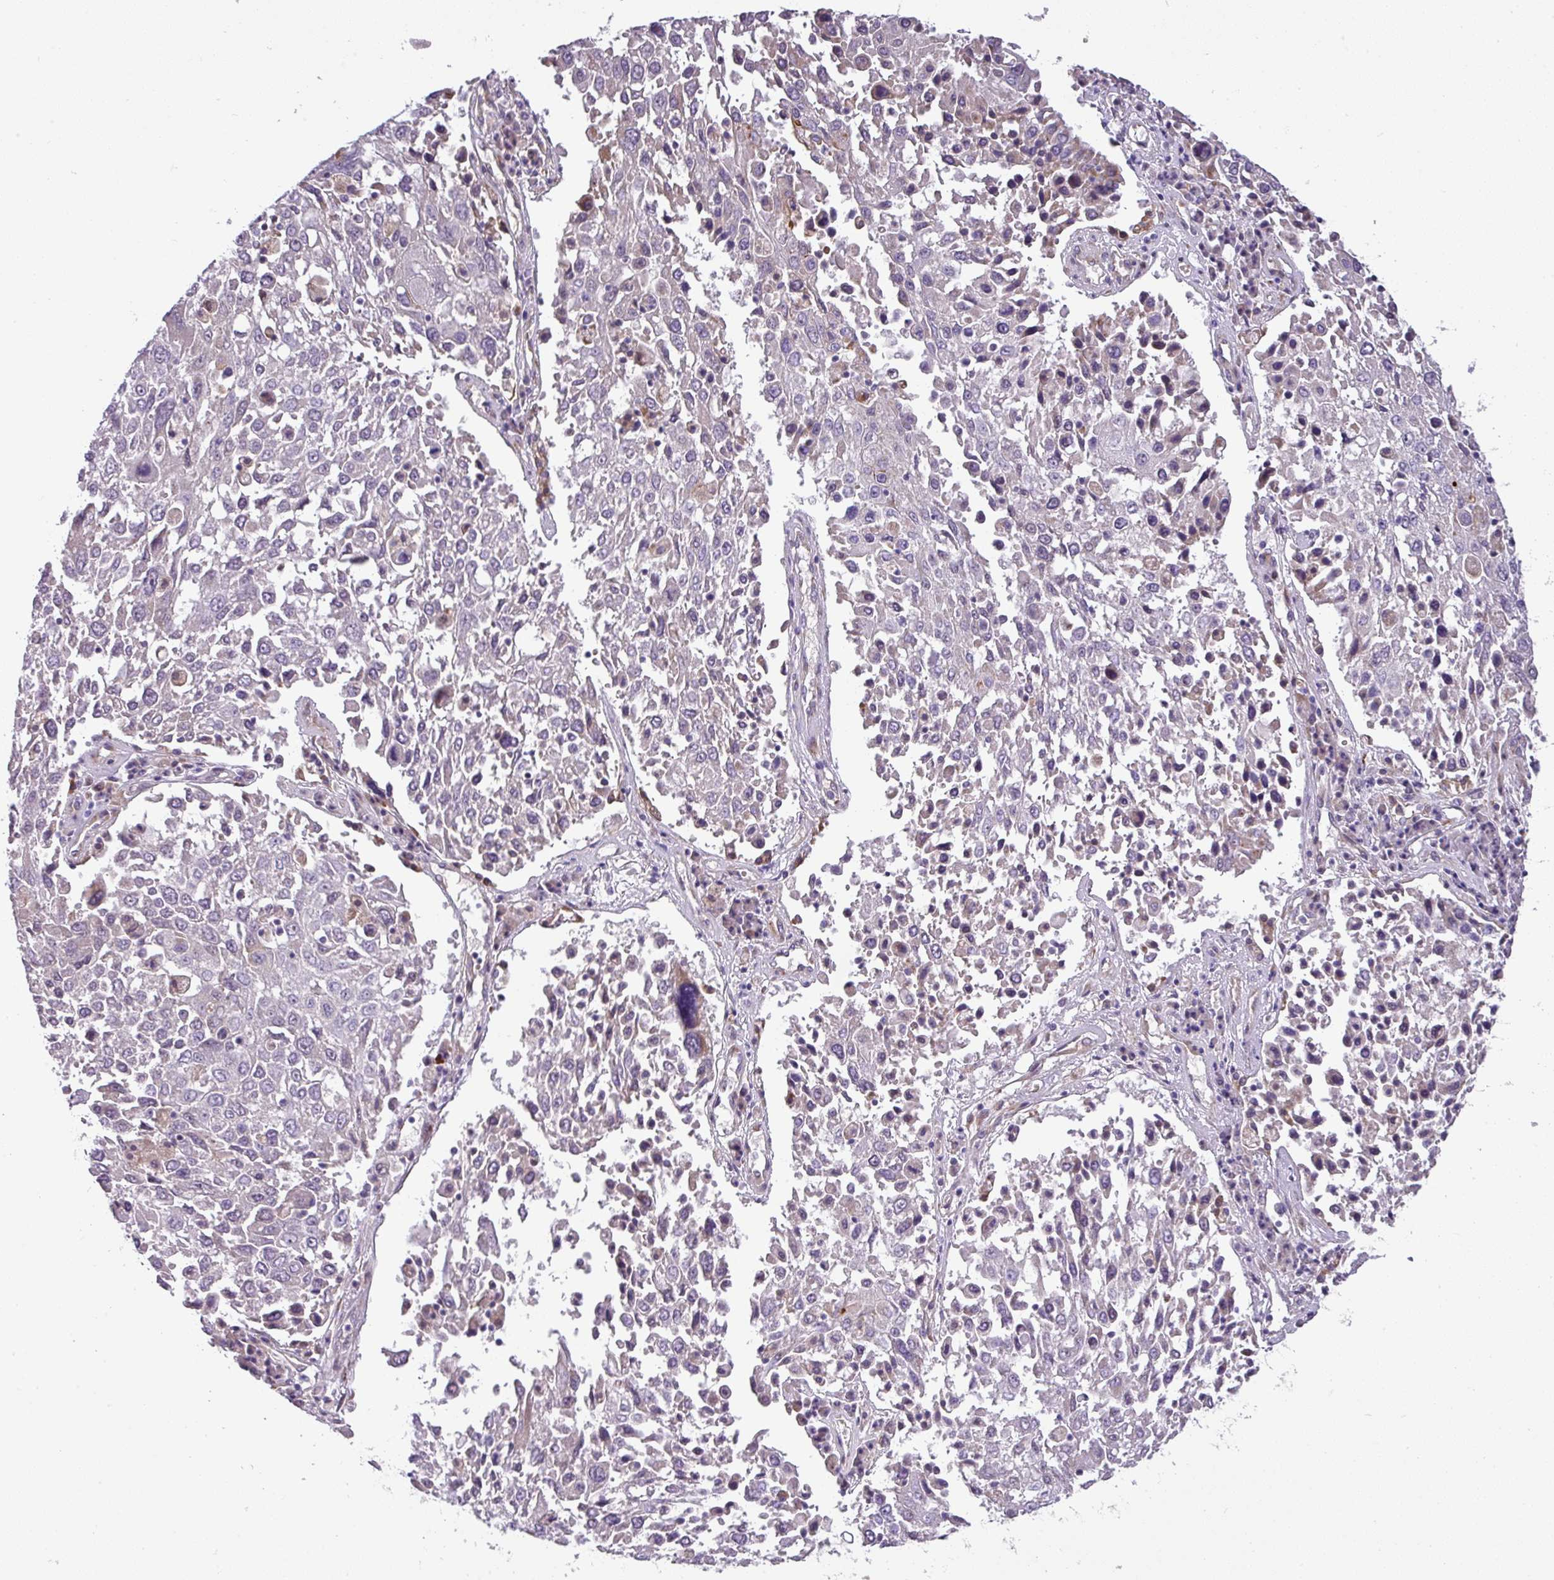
{"staining": {"intensity": "negative", "quantity": "none", "location": "none"}, "tissue": "lung cancer", "cell_type": "Tumor cells", "image_type": "cancer", "snomed": [{"axis": "morphology", "description": "Squamous cell carcinoma, NOS"}, {"axis": "topography", "description": "Lung"}], "caption": "Immunohistochemistry (IHC) image of neoplastic tissue: squamous cell carcinoma (lung) stained with DAB (3,3'-diaminobenzidine) reveals no significant protein expression in tumor cells.", "gene": "PIK3R5", "patient": {"sex": "male", "age": 65}}